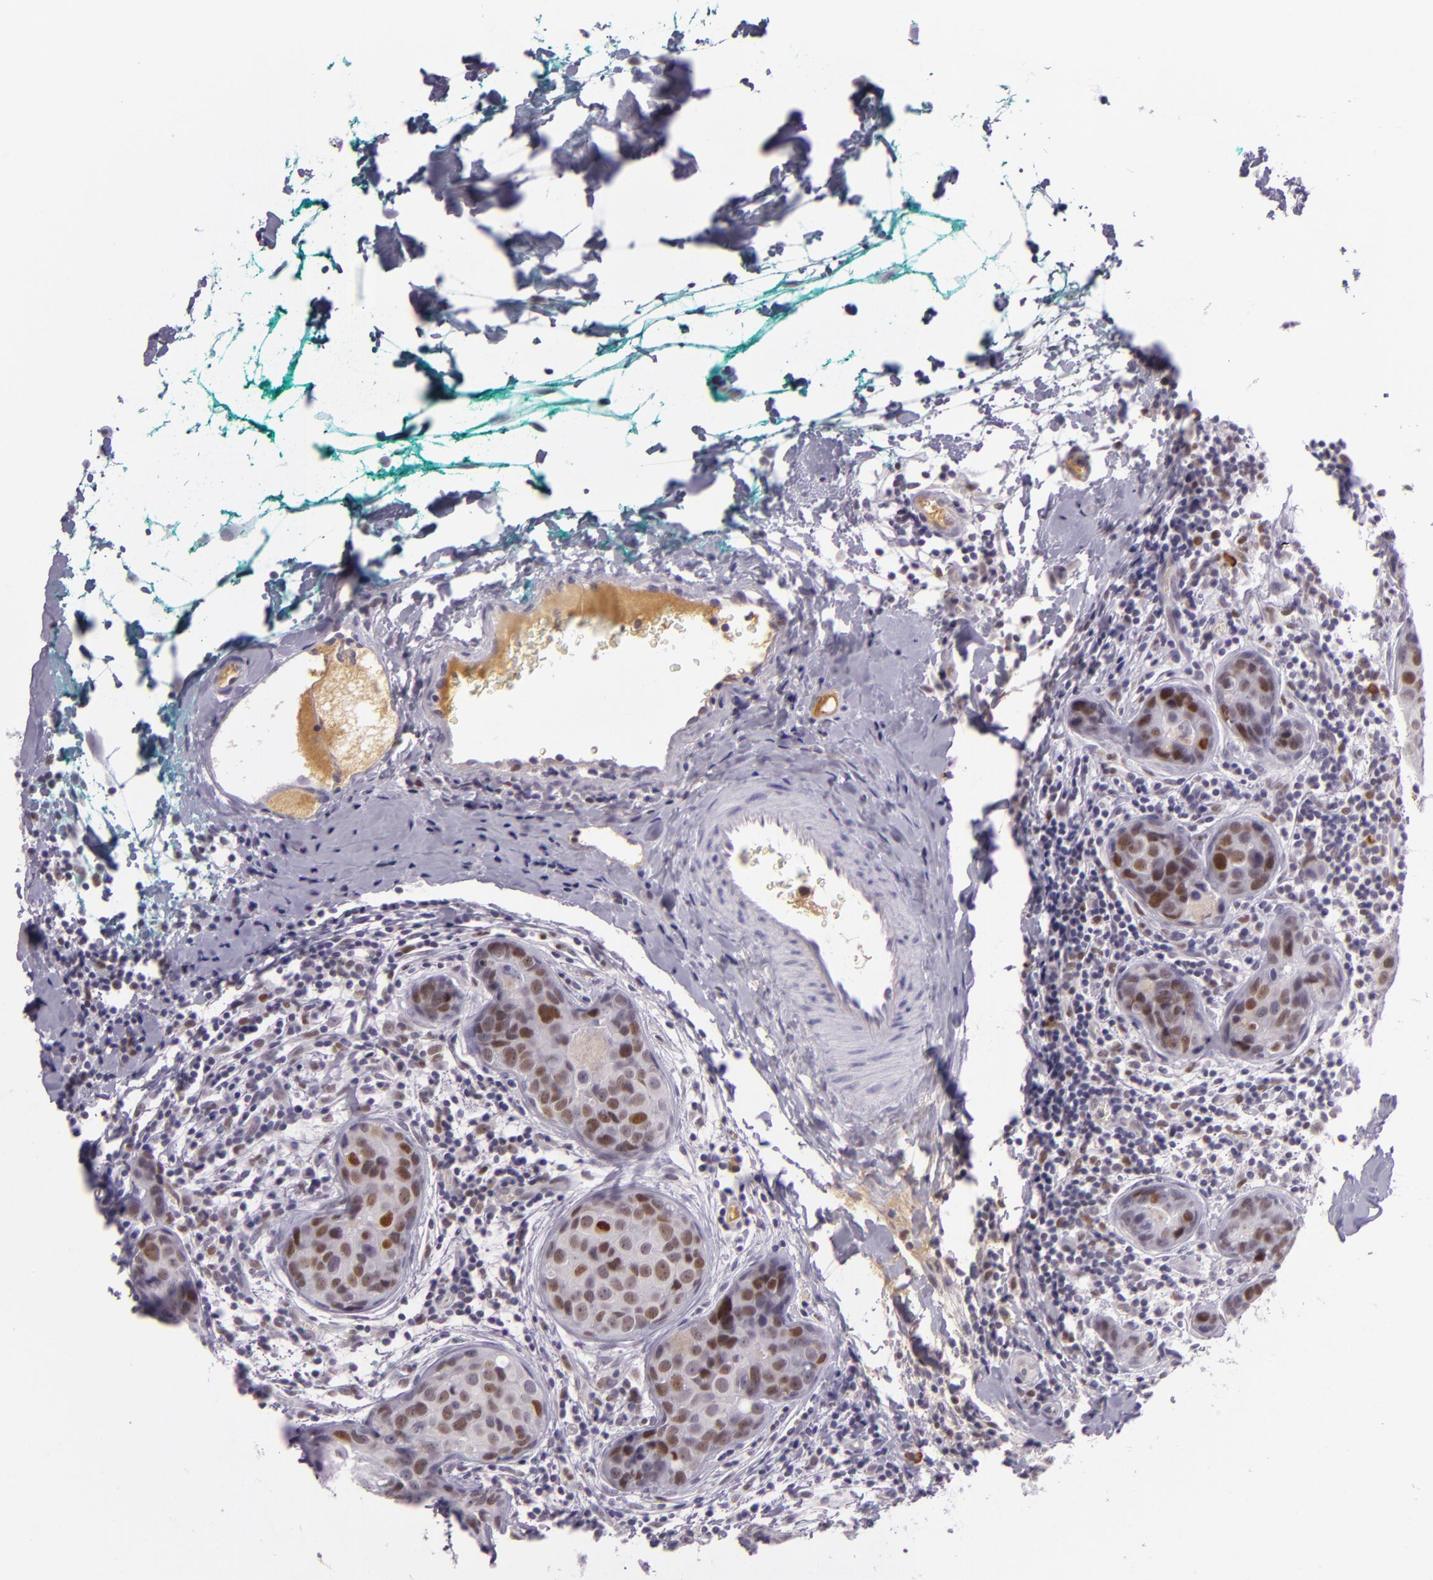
{"staining": {"intensity": "moderate", "quantity": "25%-75%", "location": "nuclear"}, "tissue": "breast cancer", "cell_type": "Tumor cells", "image_type": "cancer", "snomed": [{"axis": "morphology", "description": "Duct carcinoma"}, {"axis": "topography", "description": "Breast"}], "caption": "Human breast invasive ductal carcinoma stained with a protein marker displays moderate staining in tumor cells.", "gene": "CHEK2", "patient": {"sex": "female", "age": 24}}